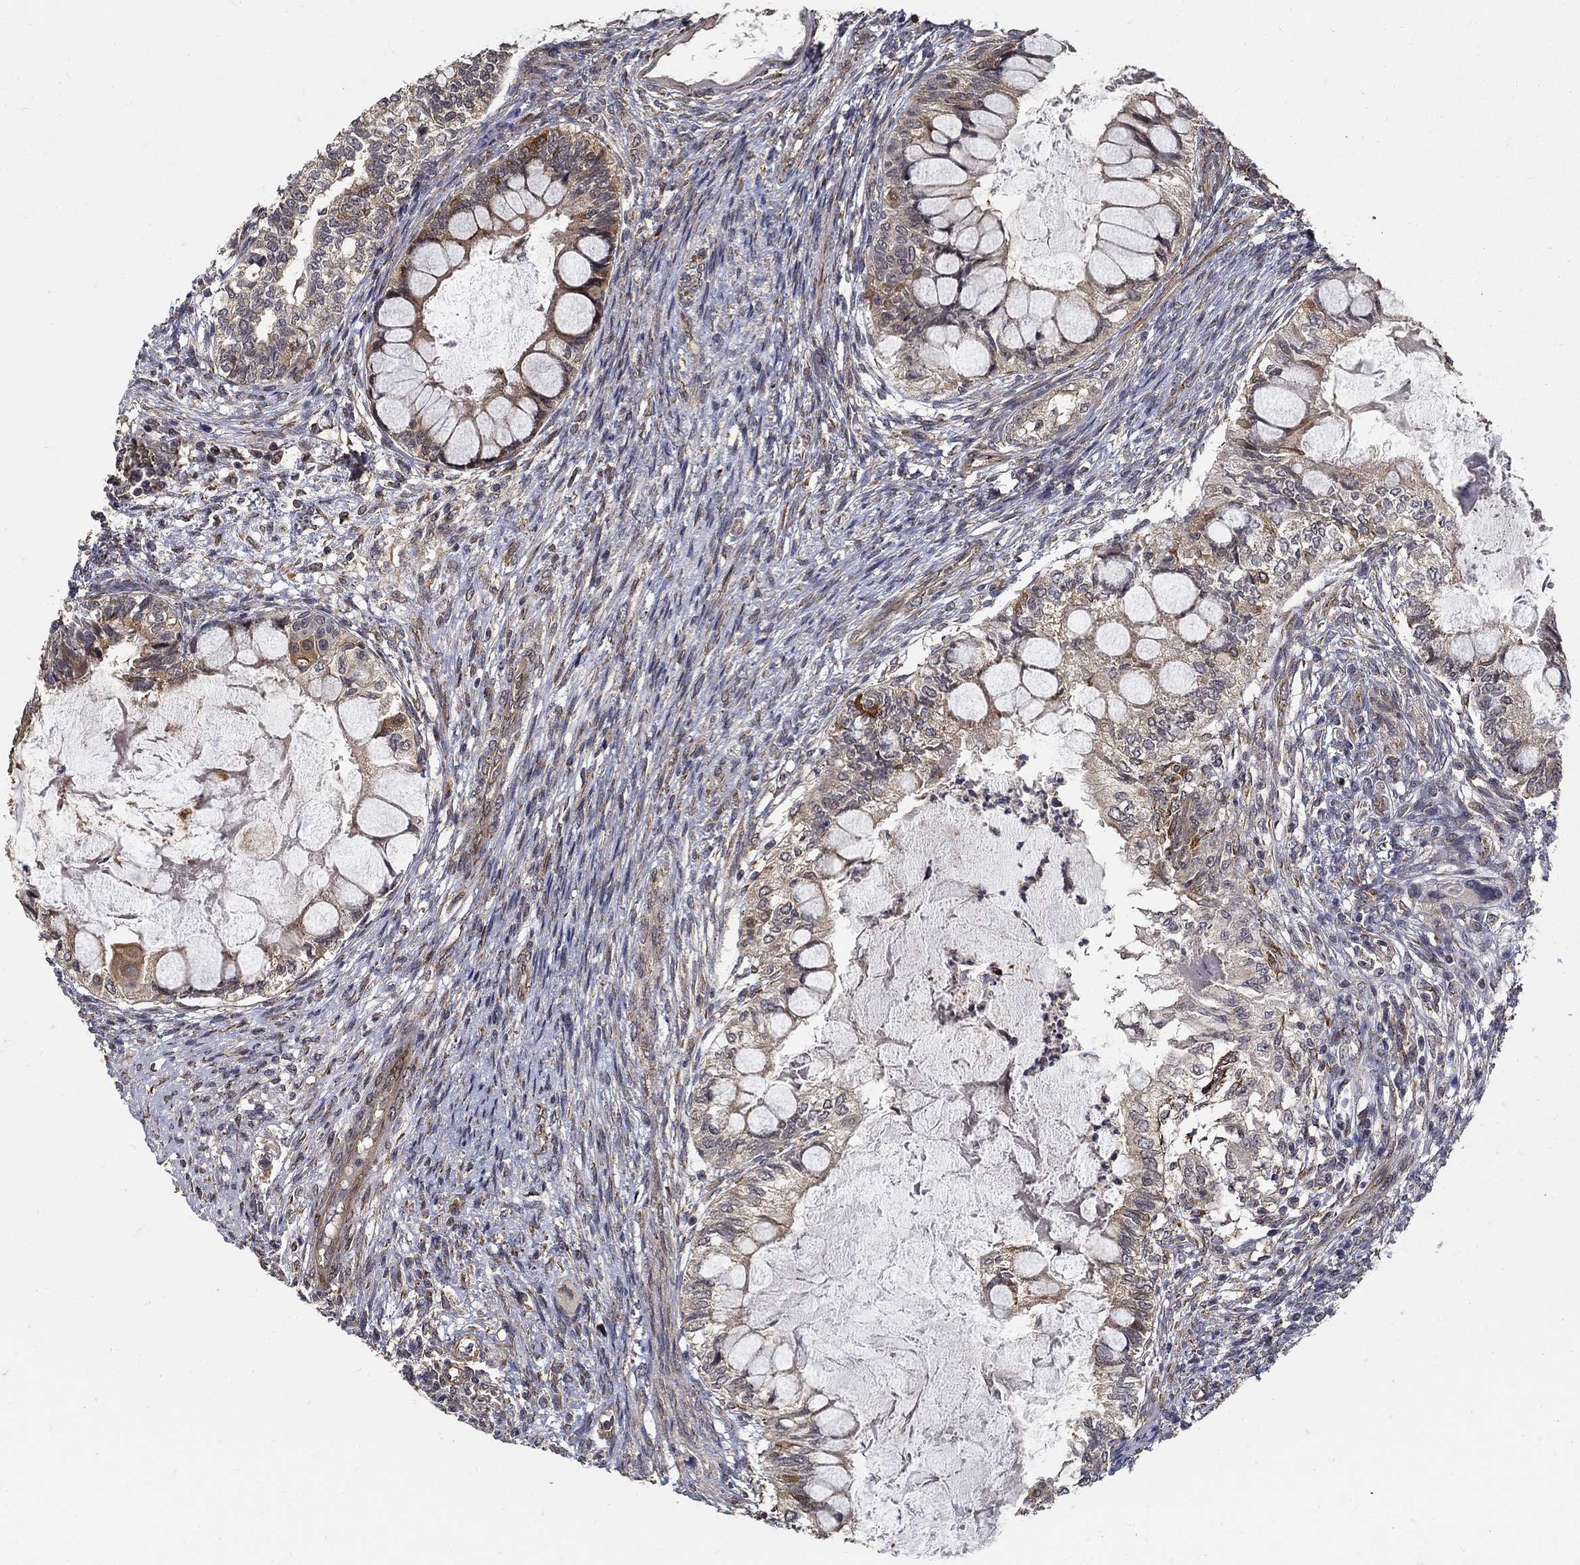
{"staining": {"intensity": "strong", "quantity": "<25%", "location": "nuclear"}, "tissue": "testis cancer", "cell_type": "Tumor cells", "image_type": "cancer", "snomed": [{"axis": "morphology", "description": "Seminoma, NOS"}, {"axis": "morphology", "description": "Carcinoma, Embryonal, NOS"}, {"axis": "topography", "description": "Testis"}], "caption": "Seminoma (testis) stained for a protein (brown) reveals strong nuclear positive positivity in approximately <25% of tumor cells.", "gene": "ZNF594", "patient": {"sex": "male", "age": 41}}